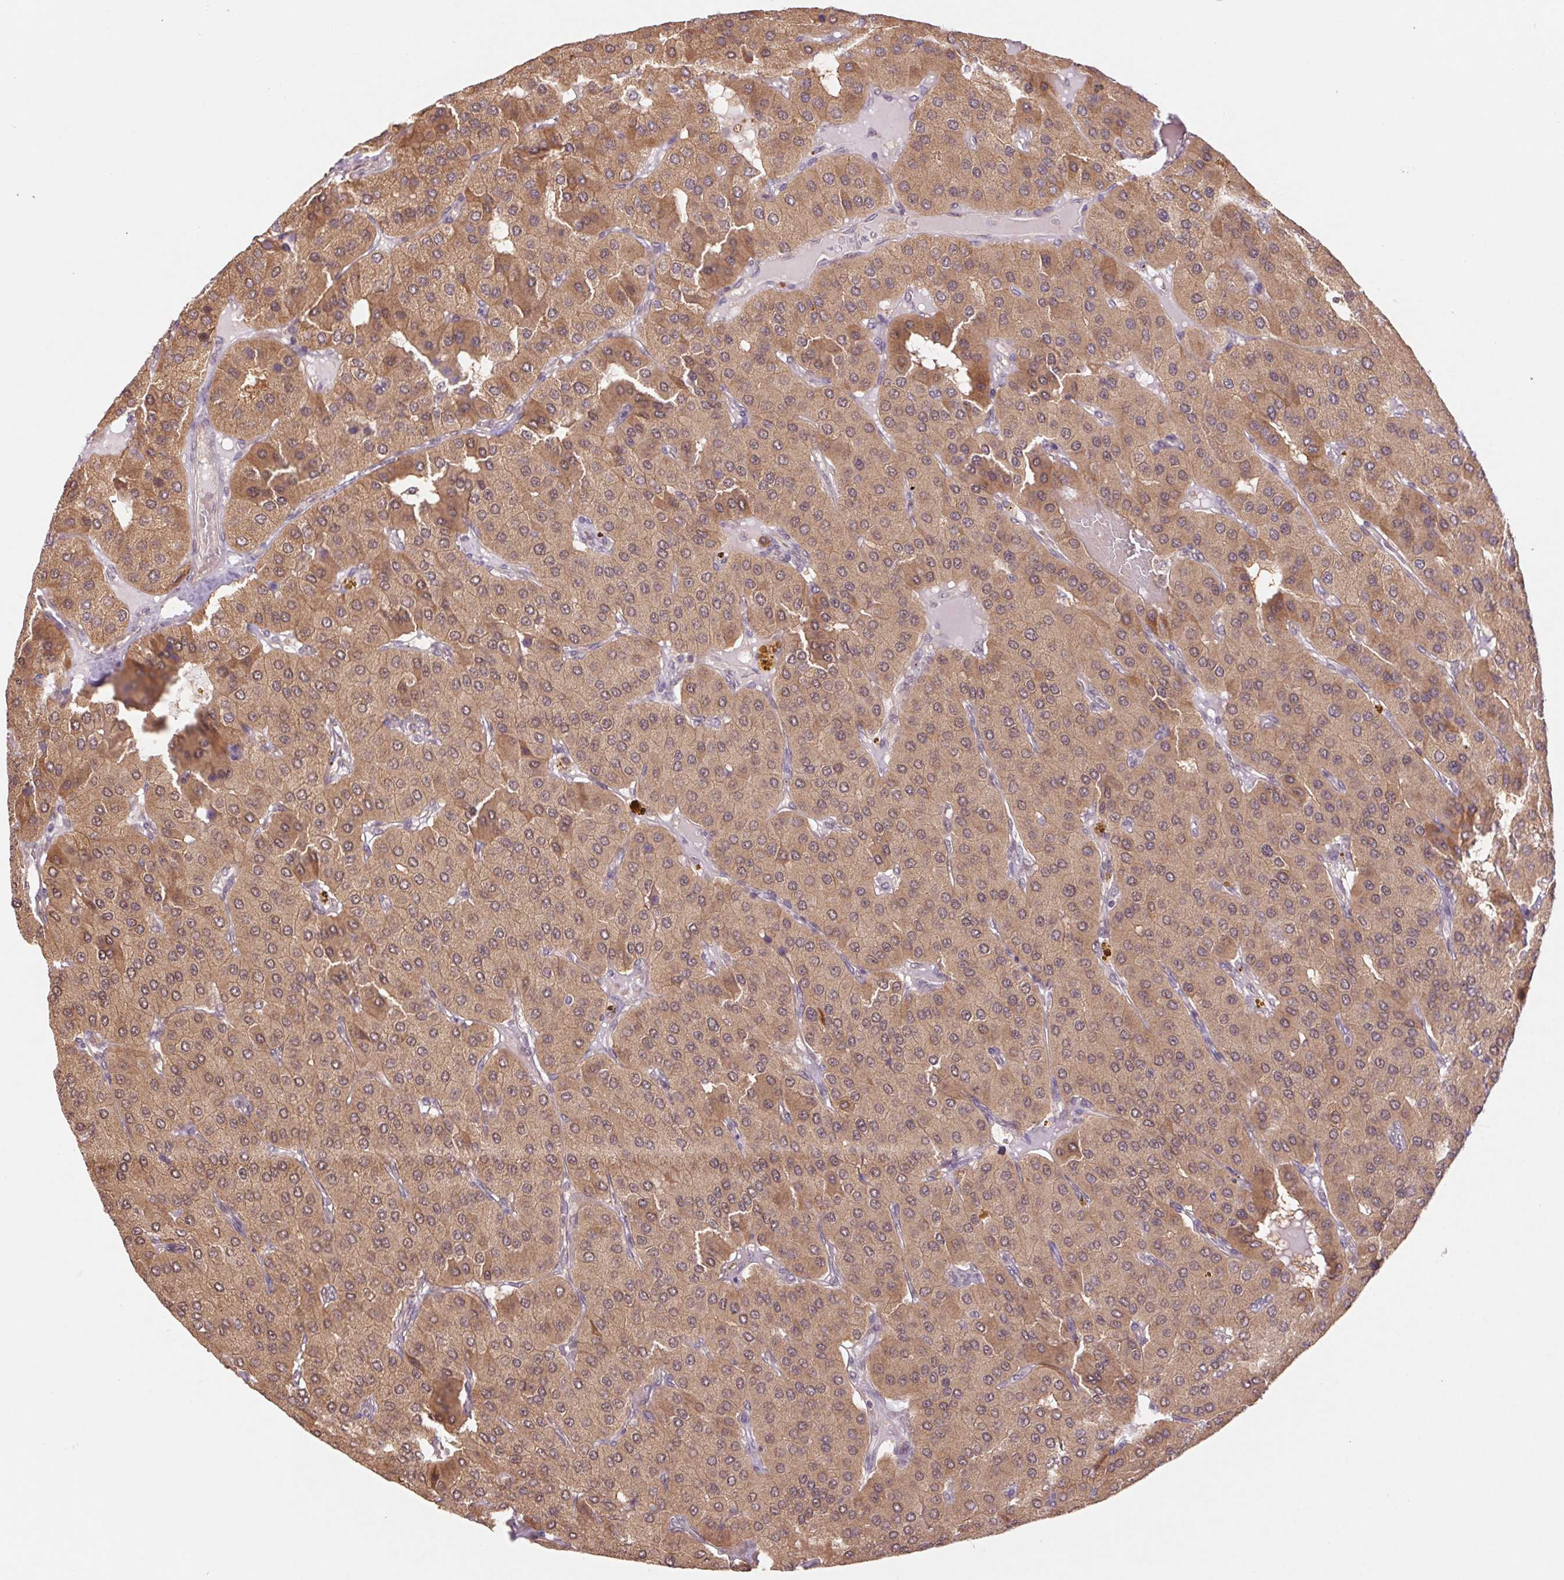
{"staining": {"intensity": "weak", "quantity": ">75%", "location": "cytoplasmic/membranous"}, "tissue": "parathyroid gland", "cell_type": "Glandular cells", "image_type": "normal", "snomed": [{"axis": "morphology", "description": "Normal tissue, NOS"}, {"axis": "morphology", "description": "Adenoma, NOS"}, {"axis": "topography", "description": "Parathyroid gland"}], "caption": "Immunohistochemistry (IHC) of unremarkable parathyroid gland shows low levels of weak cytoplasmic/membranous staining in about >75% of glandular cells.", "gene": "RRM1", "patient": {"sex": "female", "age": 86}}